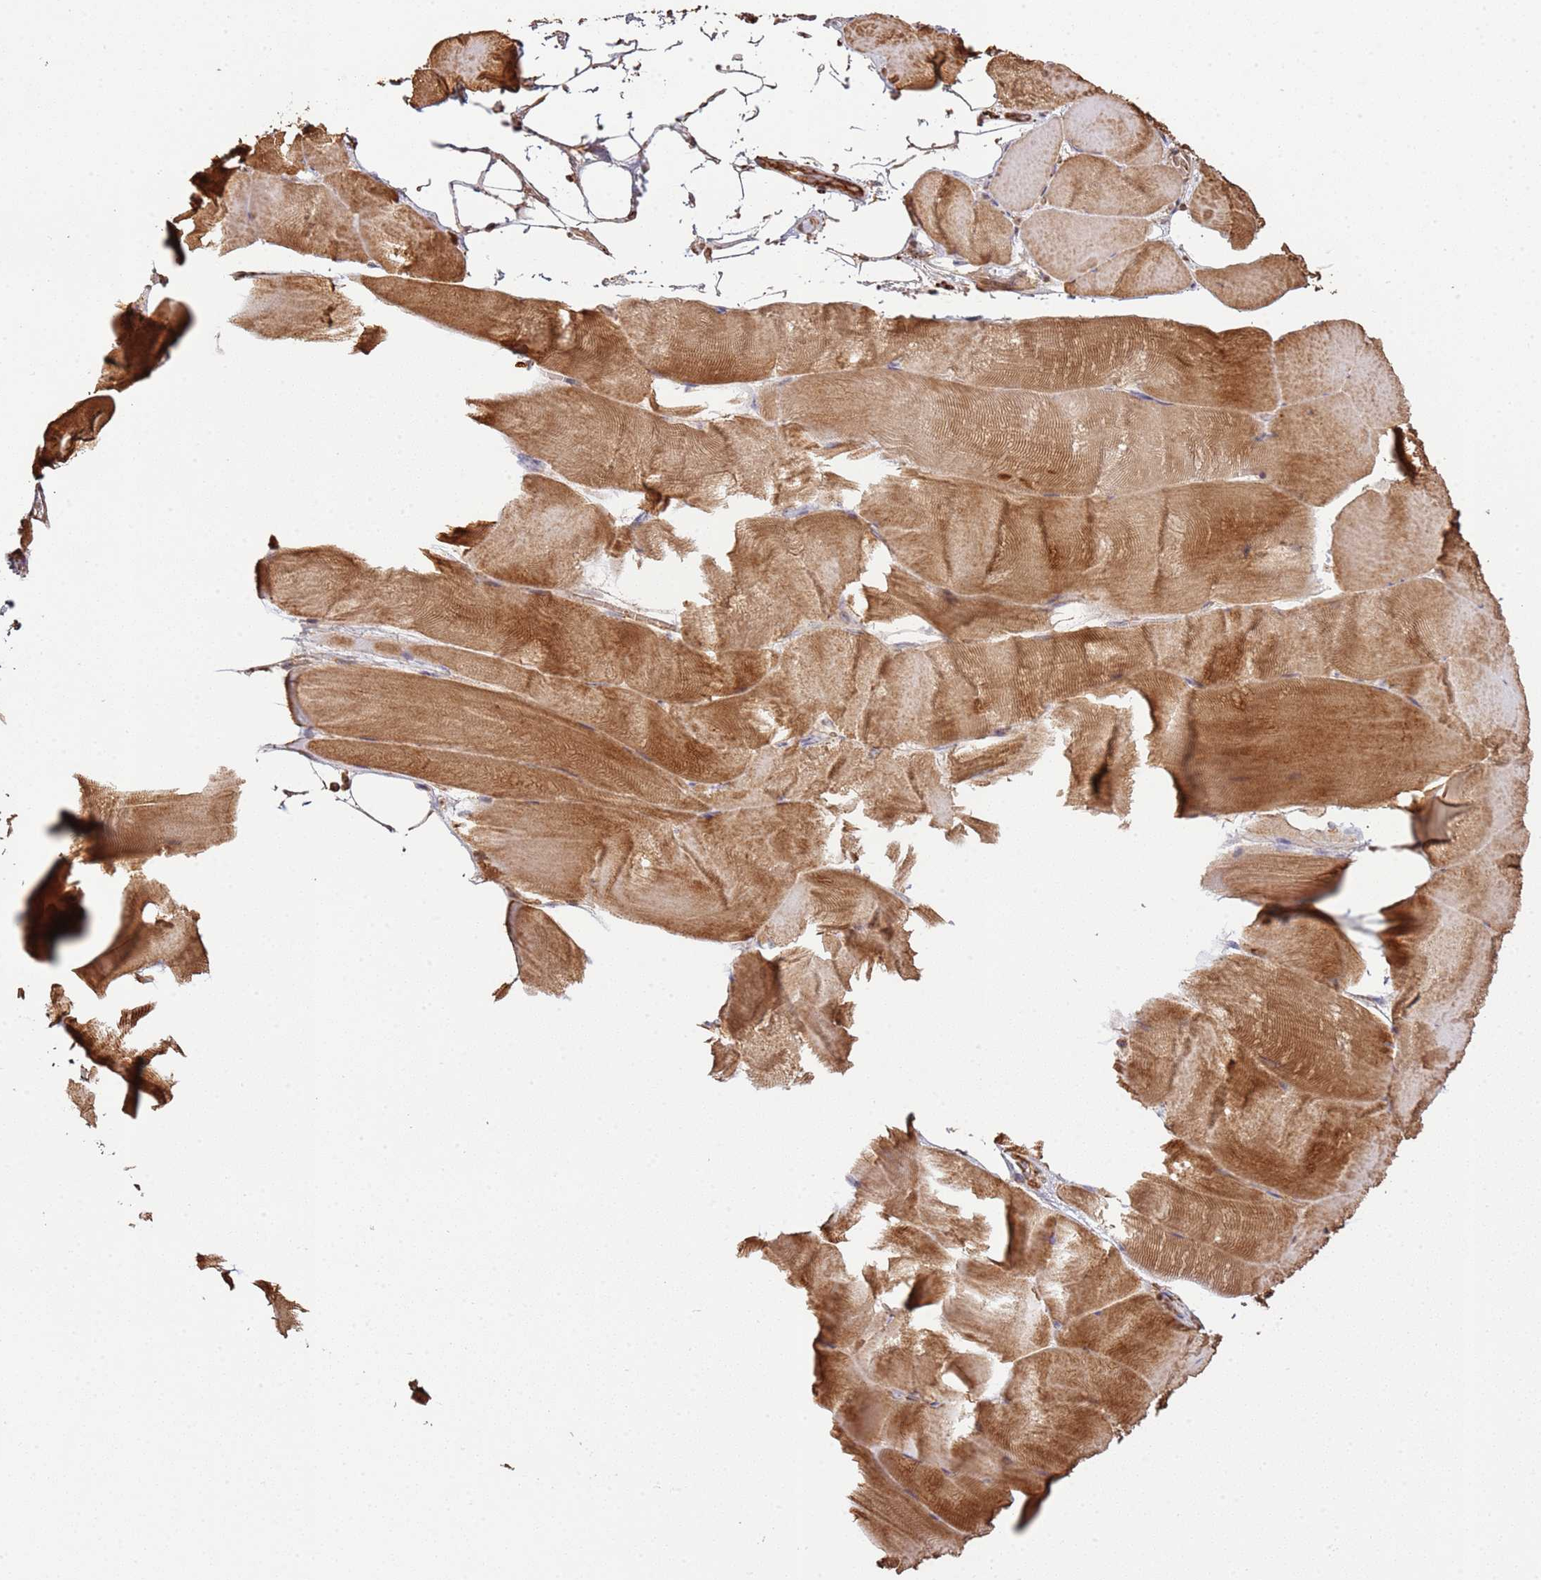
{"staining": {"intensity": "moderate", "quantity": ">75%", "location": "cytoplasmic/membranous"}, "tissue": "skeletal muscle", "cell_type": "Myocytes", "image_type": "normal", "snomed": [{"axis": "morphology", "description": "Normal tissue, NOS"}, {"axis": "topography", "description": "Skeletal muscle"}], "caption": "Skeletal muscle stained with a brown dye exhibits moderate cytoplasmic/membranous positive expression in about >75% of myocytes.", "gene": "NDUFAF4", "patient": {"sex": "female", "age": 64}}